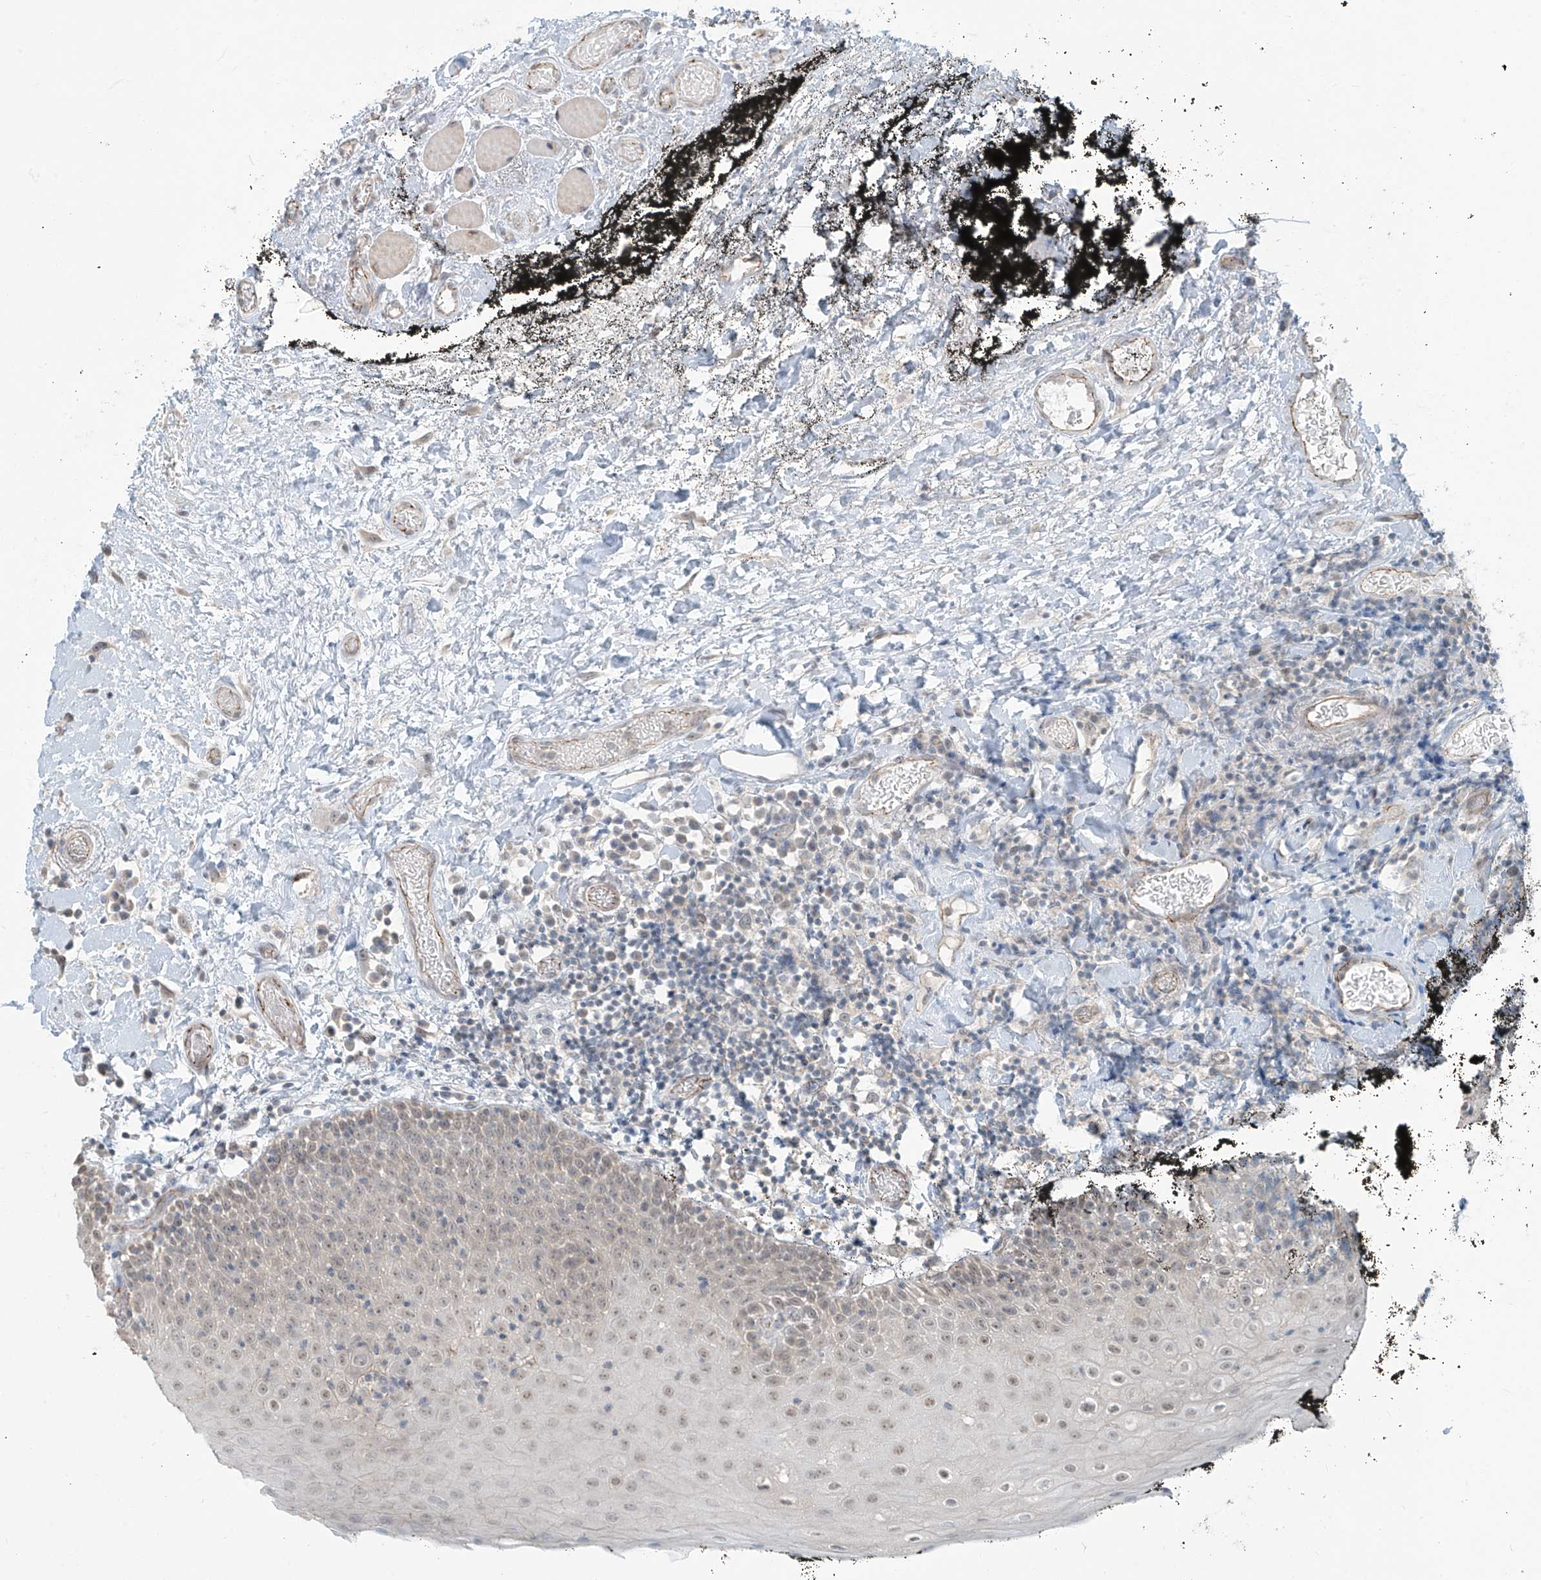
{"staining": {"intensity": "weak", "quantity": "25%-75%", "location": "nuclear"}, "tissue": "oral mucosa", "cell_type": "Squamous epithelial cells", "image_type": "normal", "snomed": [{"axis": "morphology", "description": "Normal tissue, NOS"}, {"axis": "topography", "description": "Oral tissue"}], "caption": "Squamous epithelial cells reveal low levels of weak nuclear expression in approximately 25%-75% of cells in normal oral mucosa.", "gene": "ZNF16", "patient": {"sex": "male", "age": 74}}